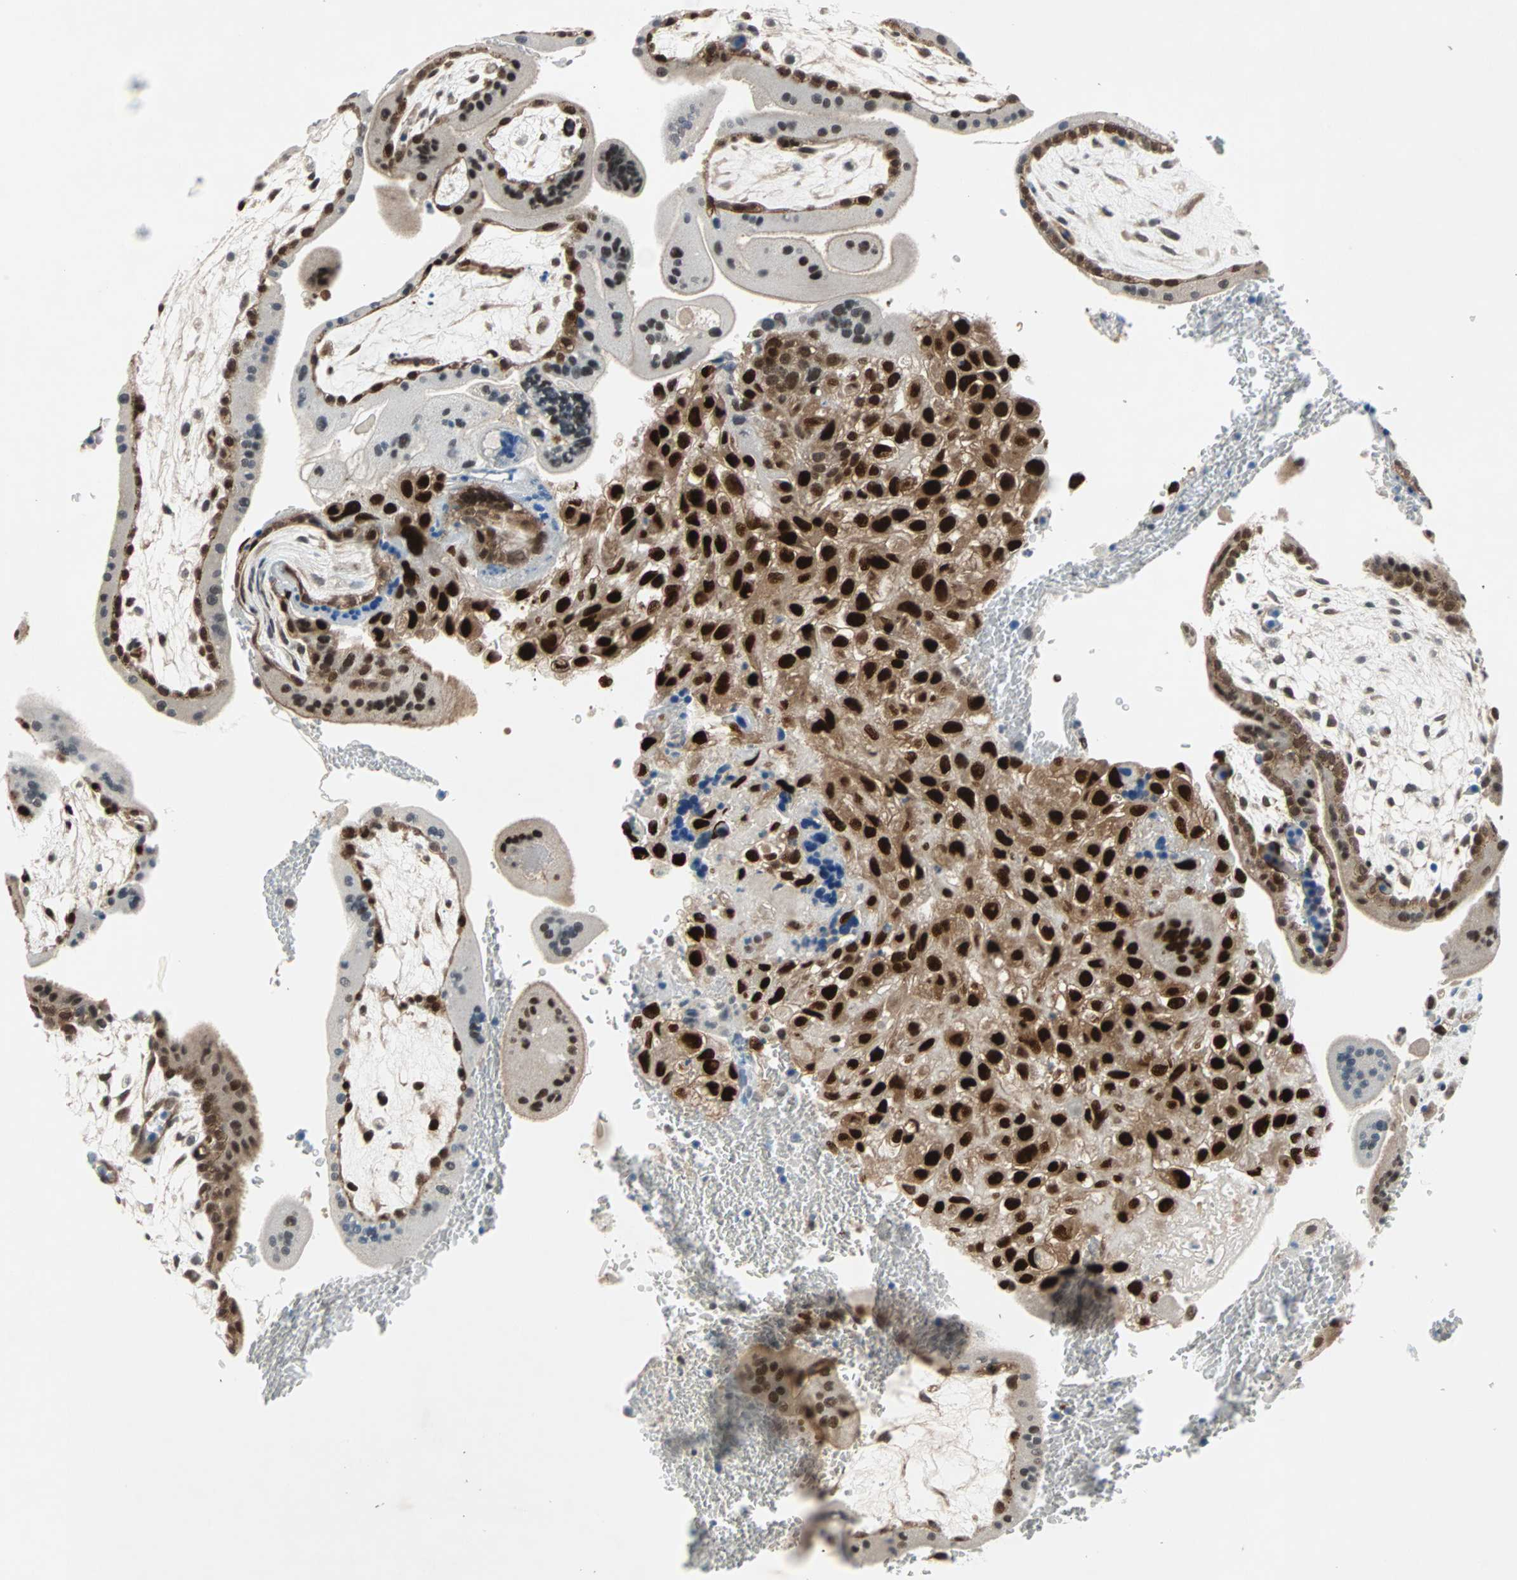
{"staining": {"intensity": "strong", "quantity": ">75%", "location": "cytoplasmic/membranous,nuclear"}, "tissue": "placenta", "cell_type": "Decidual cells", "image_type": "normal", "snomed": [{"axis": "morphology", "description": "Normal tissue, NOS"}, {"axis": "topography", "description": "Placenta"}], "caption": "IHC image of unremarkable human placenta stained for a protein (brown), which displays high levels of strong cytoplasmic/membranous,nuclear staining in about >75% of decidual cells.", "gene": "WWTR1", "patient": {"sex": "female", "age": 35}}